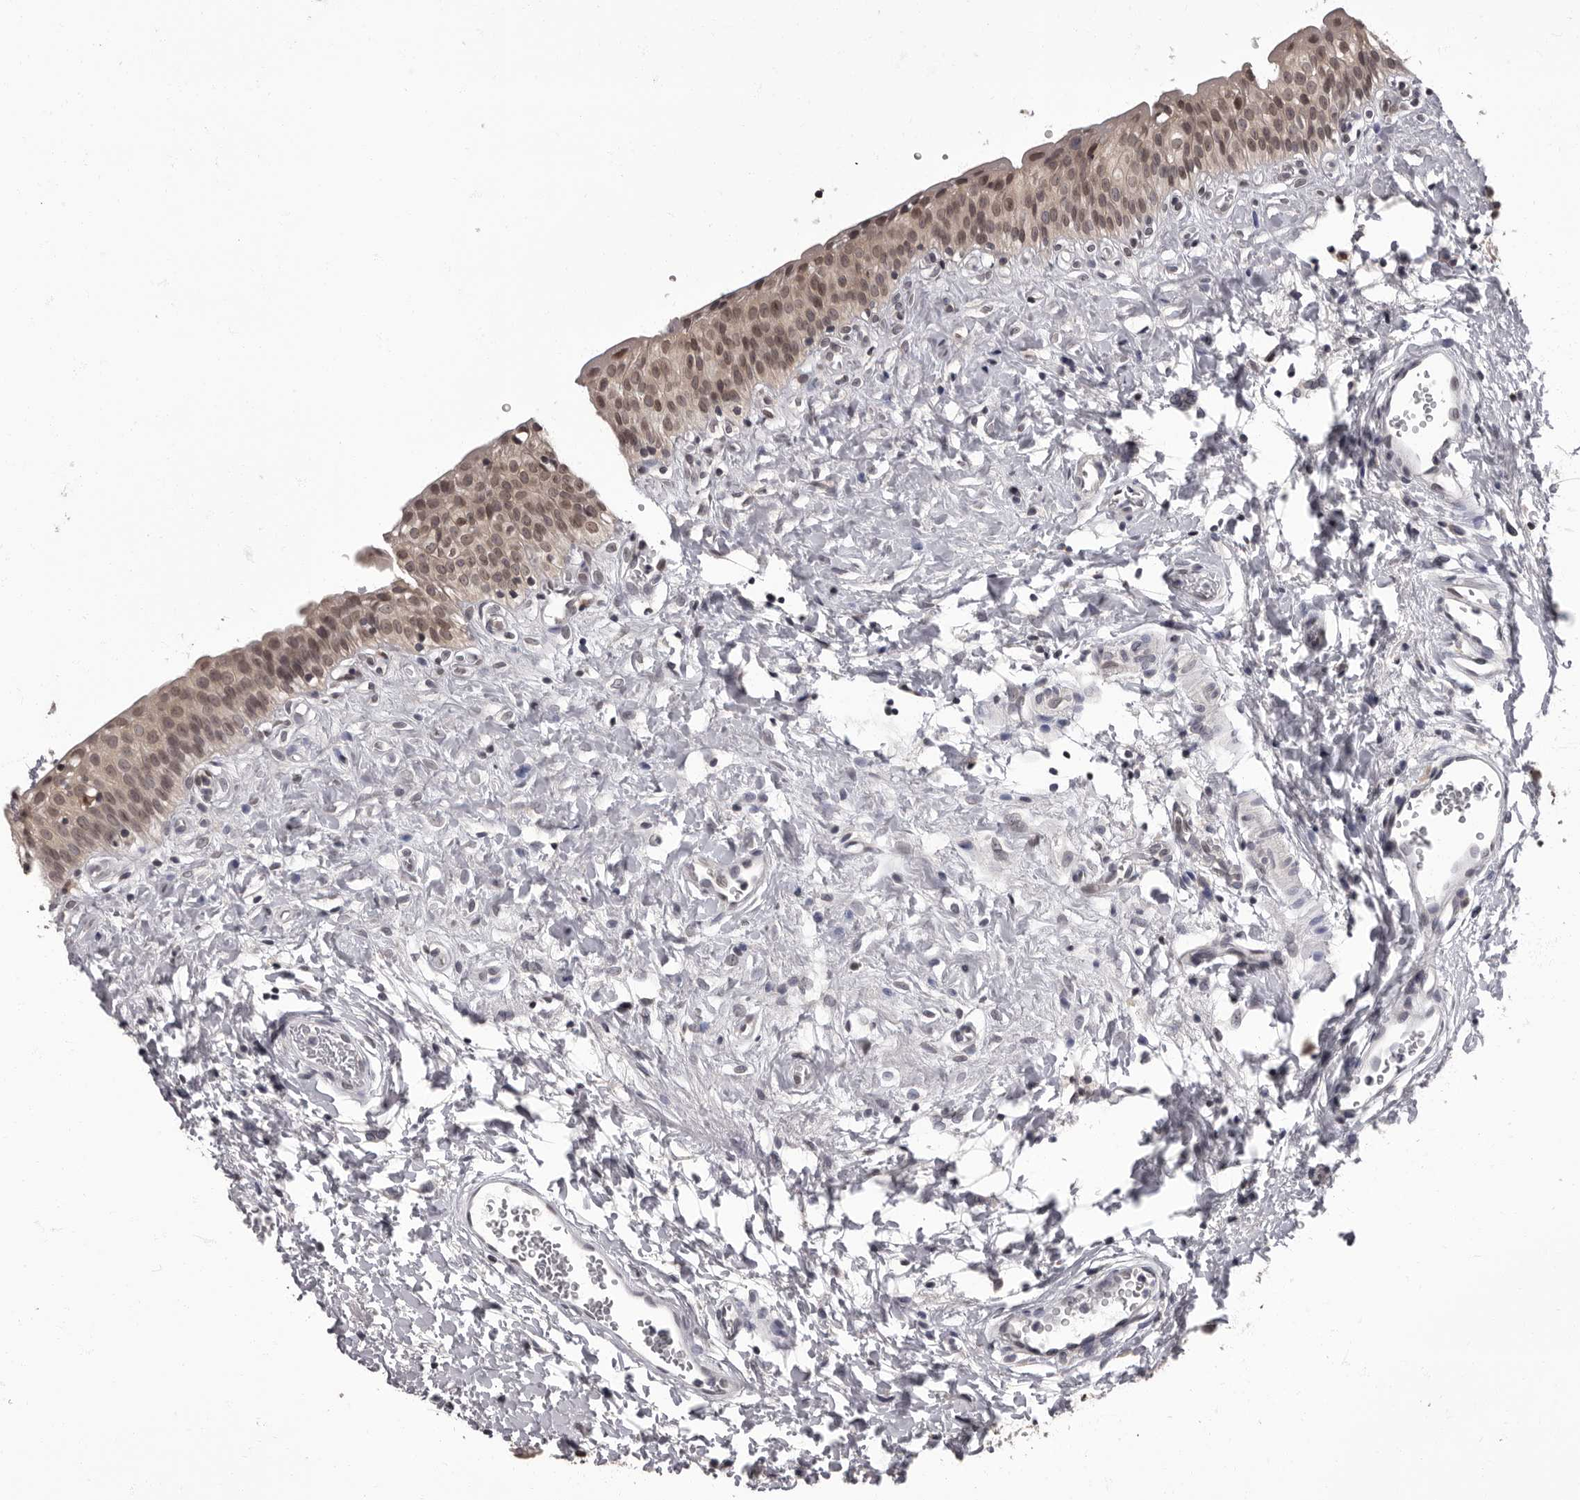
{"staining": {"intensity": "moderate", "quantity": ">75%", "location": "nuclear"}, "tissue": "urinary bladder", "cell_type": "Urothelial cells", "image_type": "normal", "snomed": [{"axis": "morphology", "description": "Normal tissue, NOS"}, {"axis": "topography", "description": "Urinary bladder"}], "caption": "A brown stain highlights moderate nuclear expression of a protein in urothelial cells of benign human urinary bladder.", "gene": "C1orf50", "patient": {"sex": "male", "age": 51}}